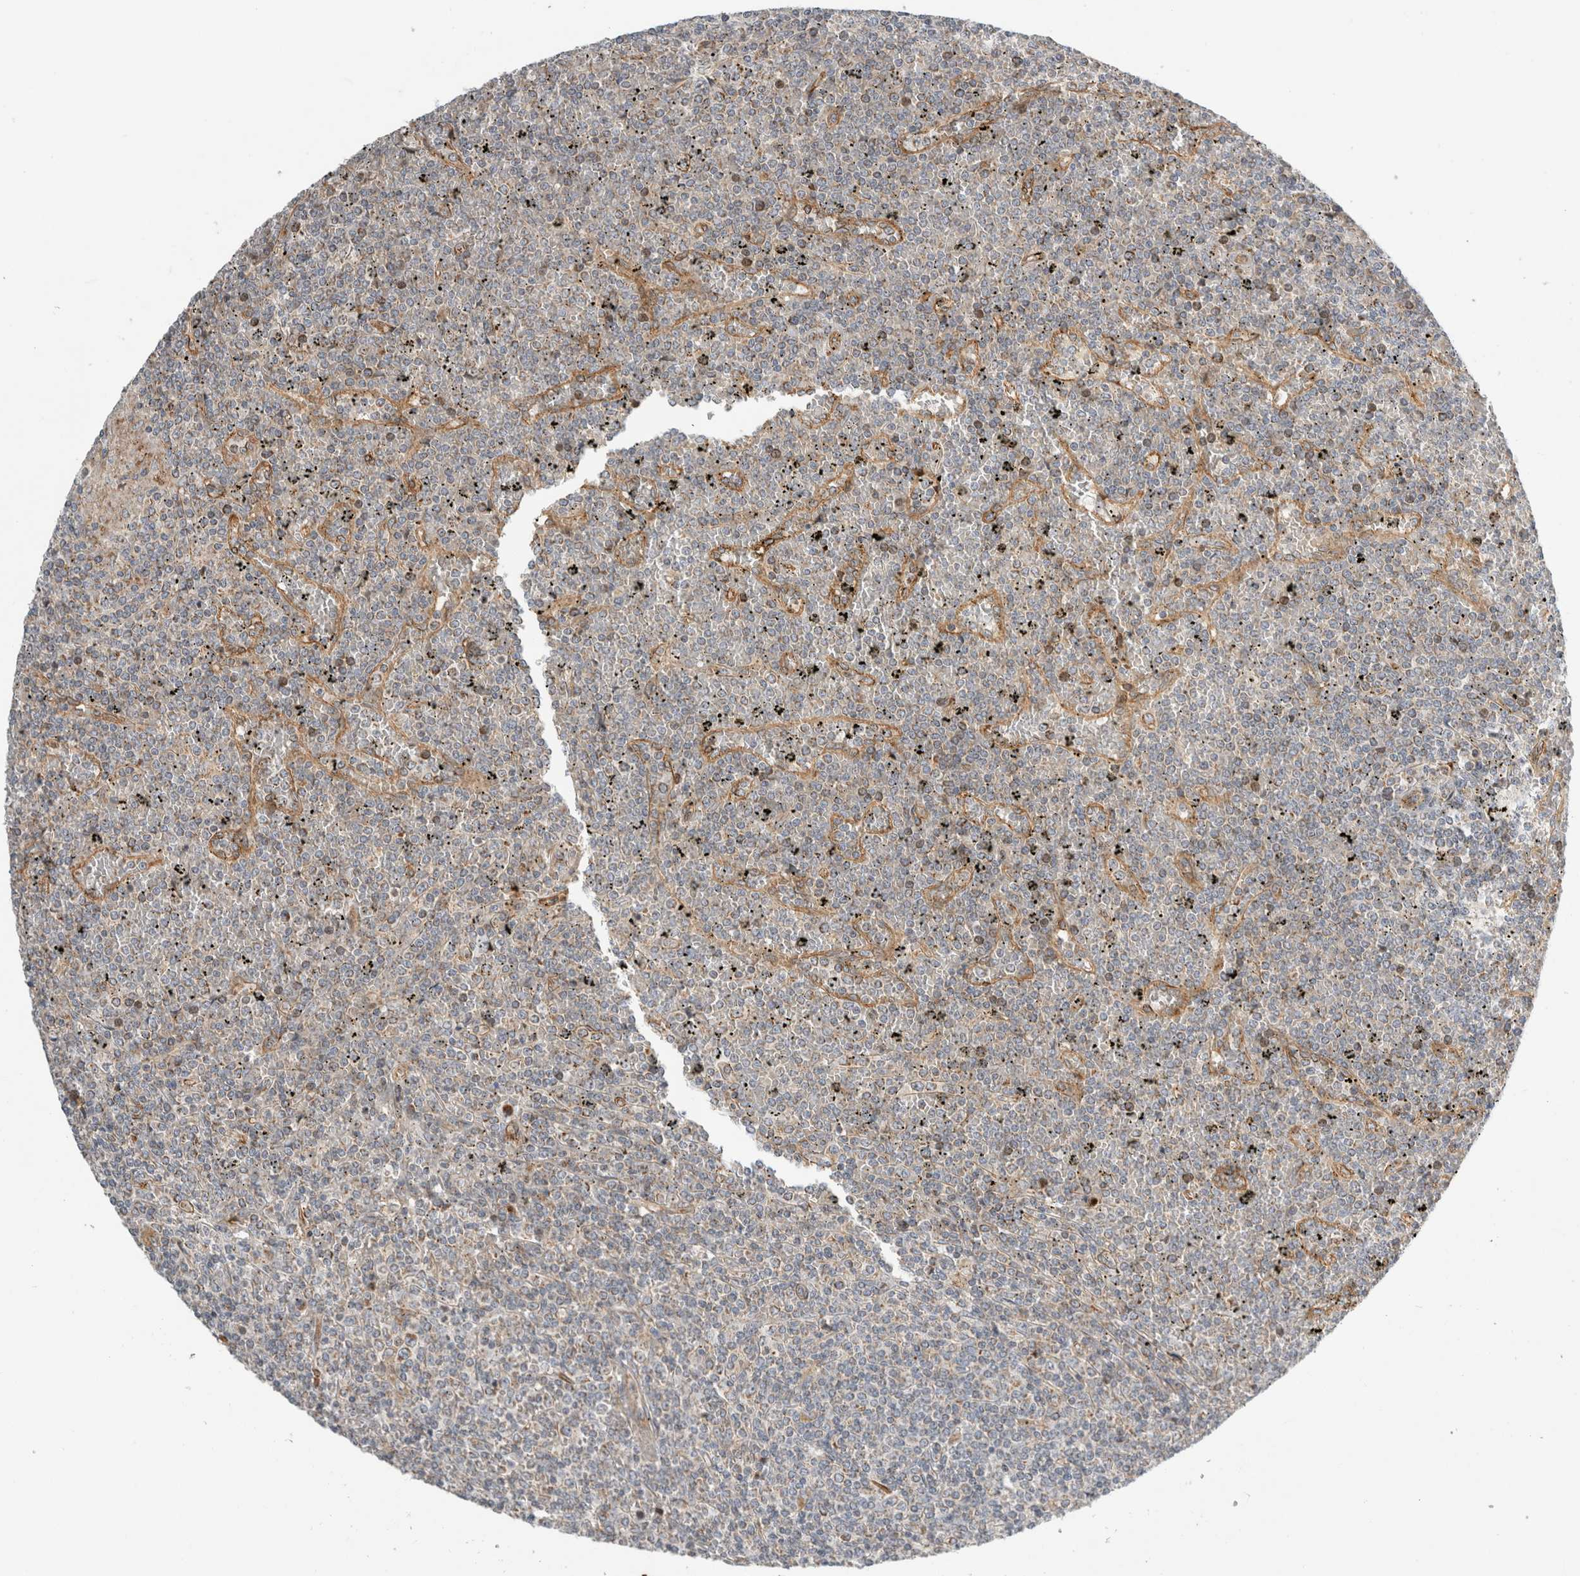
{"staining": {"intensity": "negative", "quantity": "none", "location": "none"}, "tissue": "lymphoma", "cell_type": "Tumor cells", "image_type": "cancer", "snomed": [{"axis": "morphology", "description": "Malignant lymphoma, non-Hodgkin's type, Low grade"}, {"axis": "topography", "description": "Spleen"}], "caption": "Human low-grade malignant lymphoma, non-Hodgkin's type stained for a protein using immunohistochemistry (IHC) exhibits no positivity in tumor cells.", "gene": "KPNA5", "patient": {"sex": "female", "age": 19}}